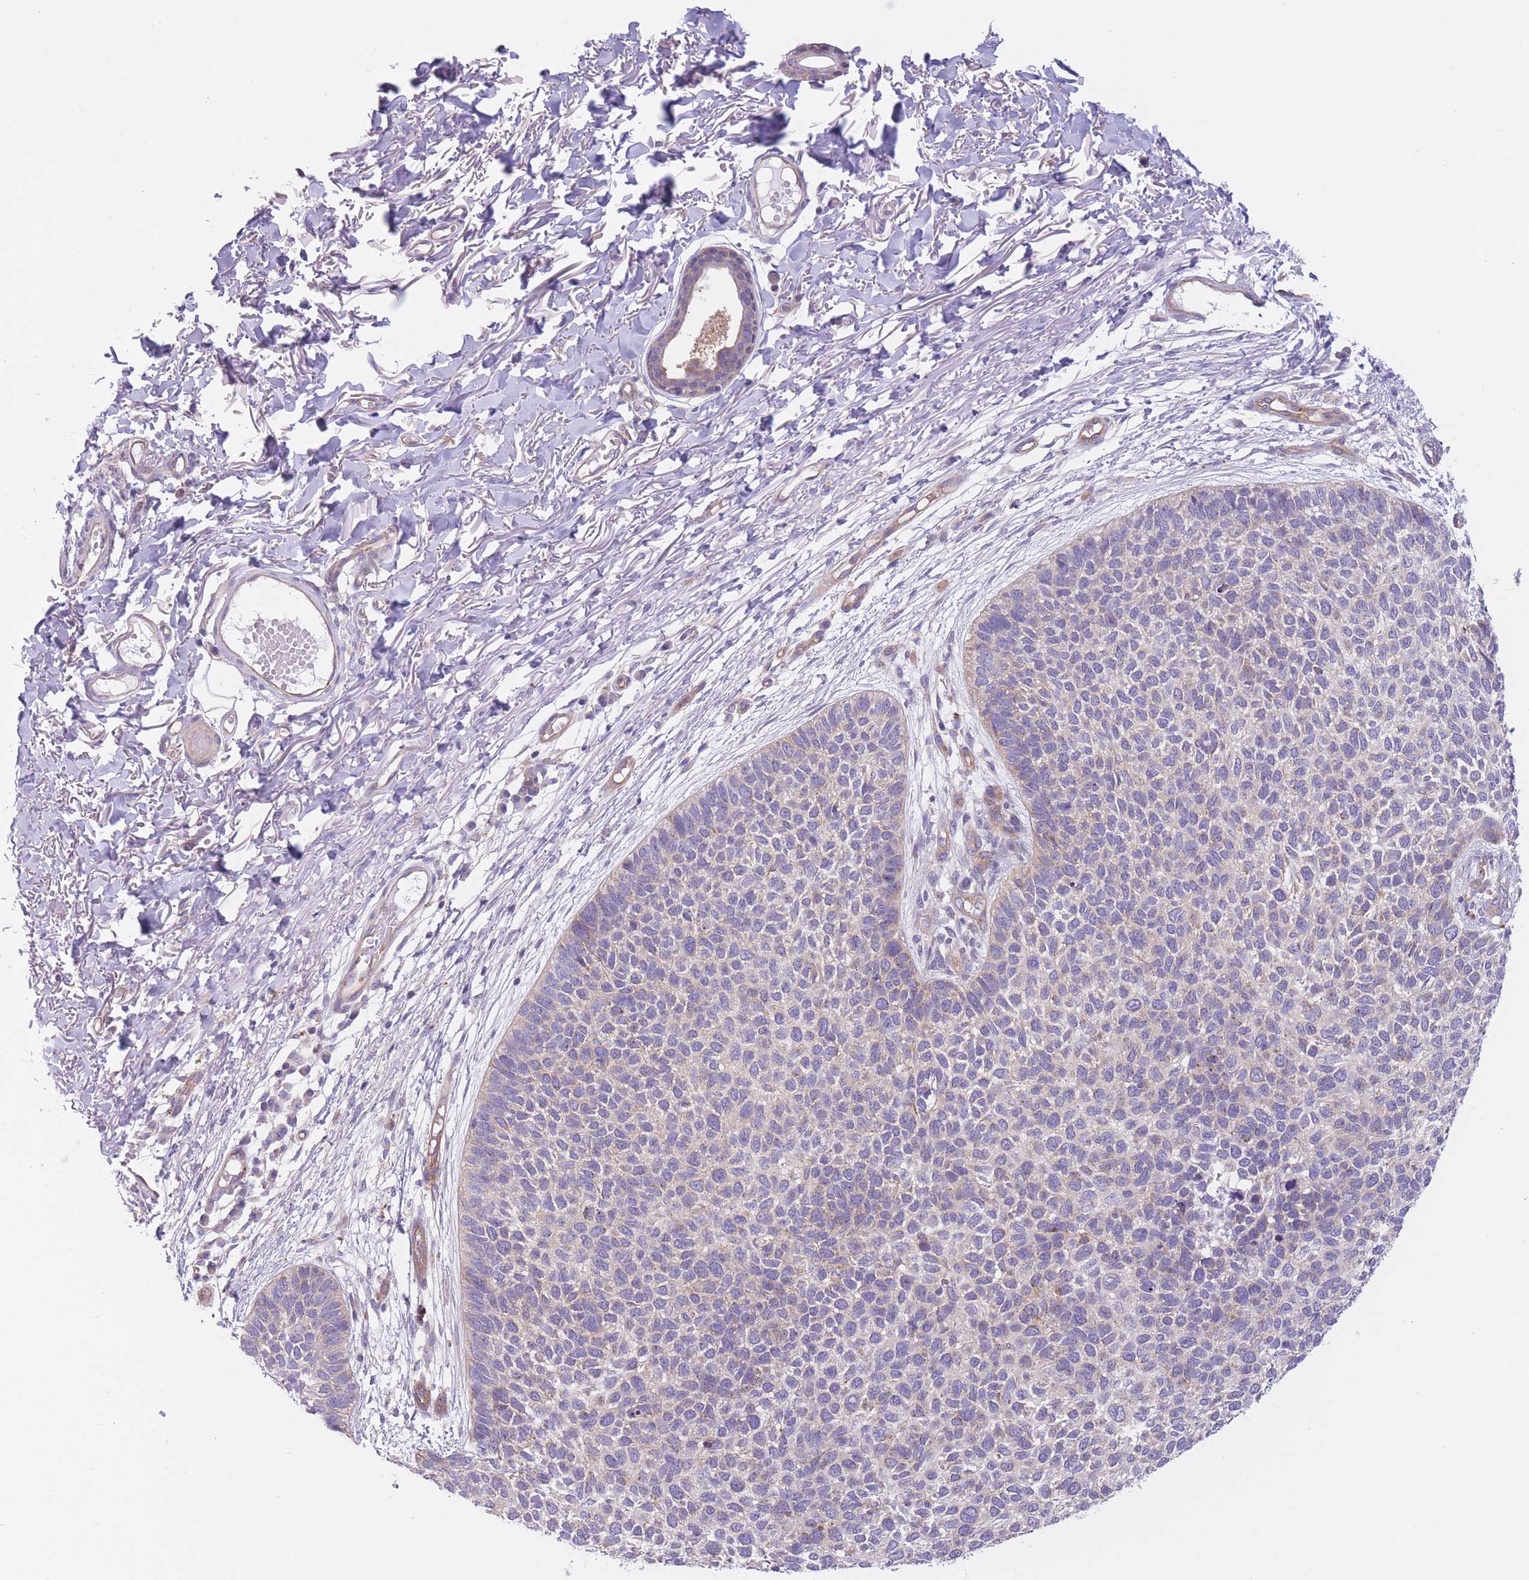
{"staining": {"intensity": "negative", "quantity": "none", "location": "none"}, "tissue": "skin cancer", "cell_type": "Tumor cells", "image_type": "cancer", "snomed": [{"axis": "morphology", "description": "Basal cell carcinoma"}, {"axis": "topography", "description": "Skin"}], "caption": "IHC of skin cancer (basal cell carcinoma) shows no staining in tumor cells.", "gene": "SERPINB3", "patient": {"sex": "female", "age": 84}}